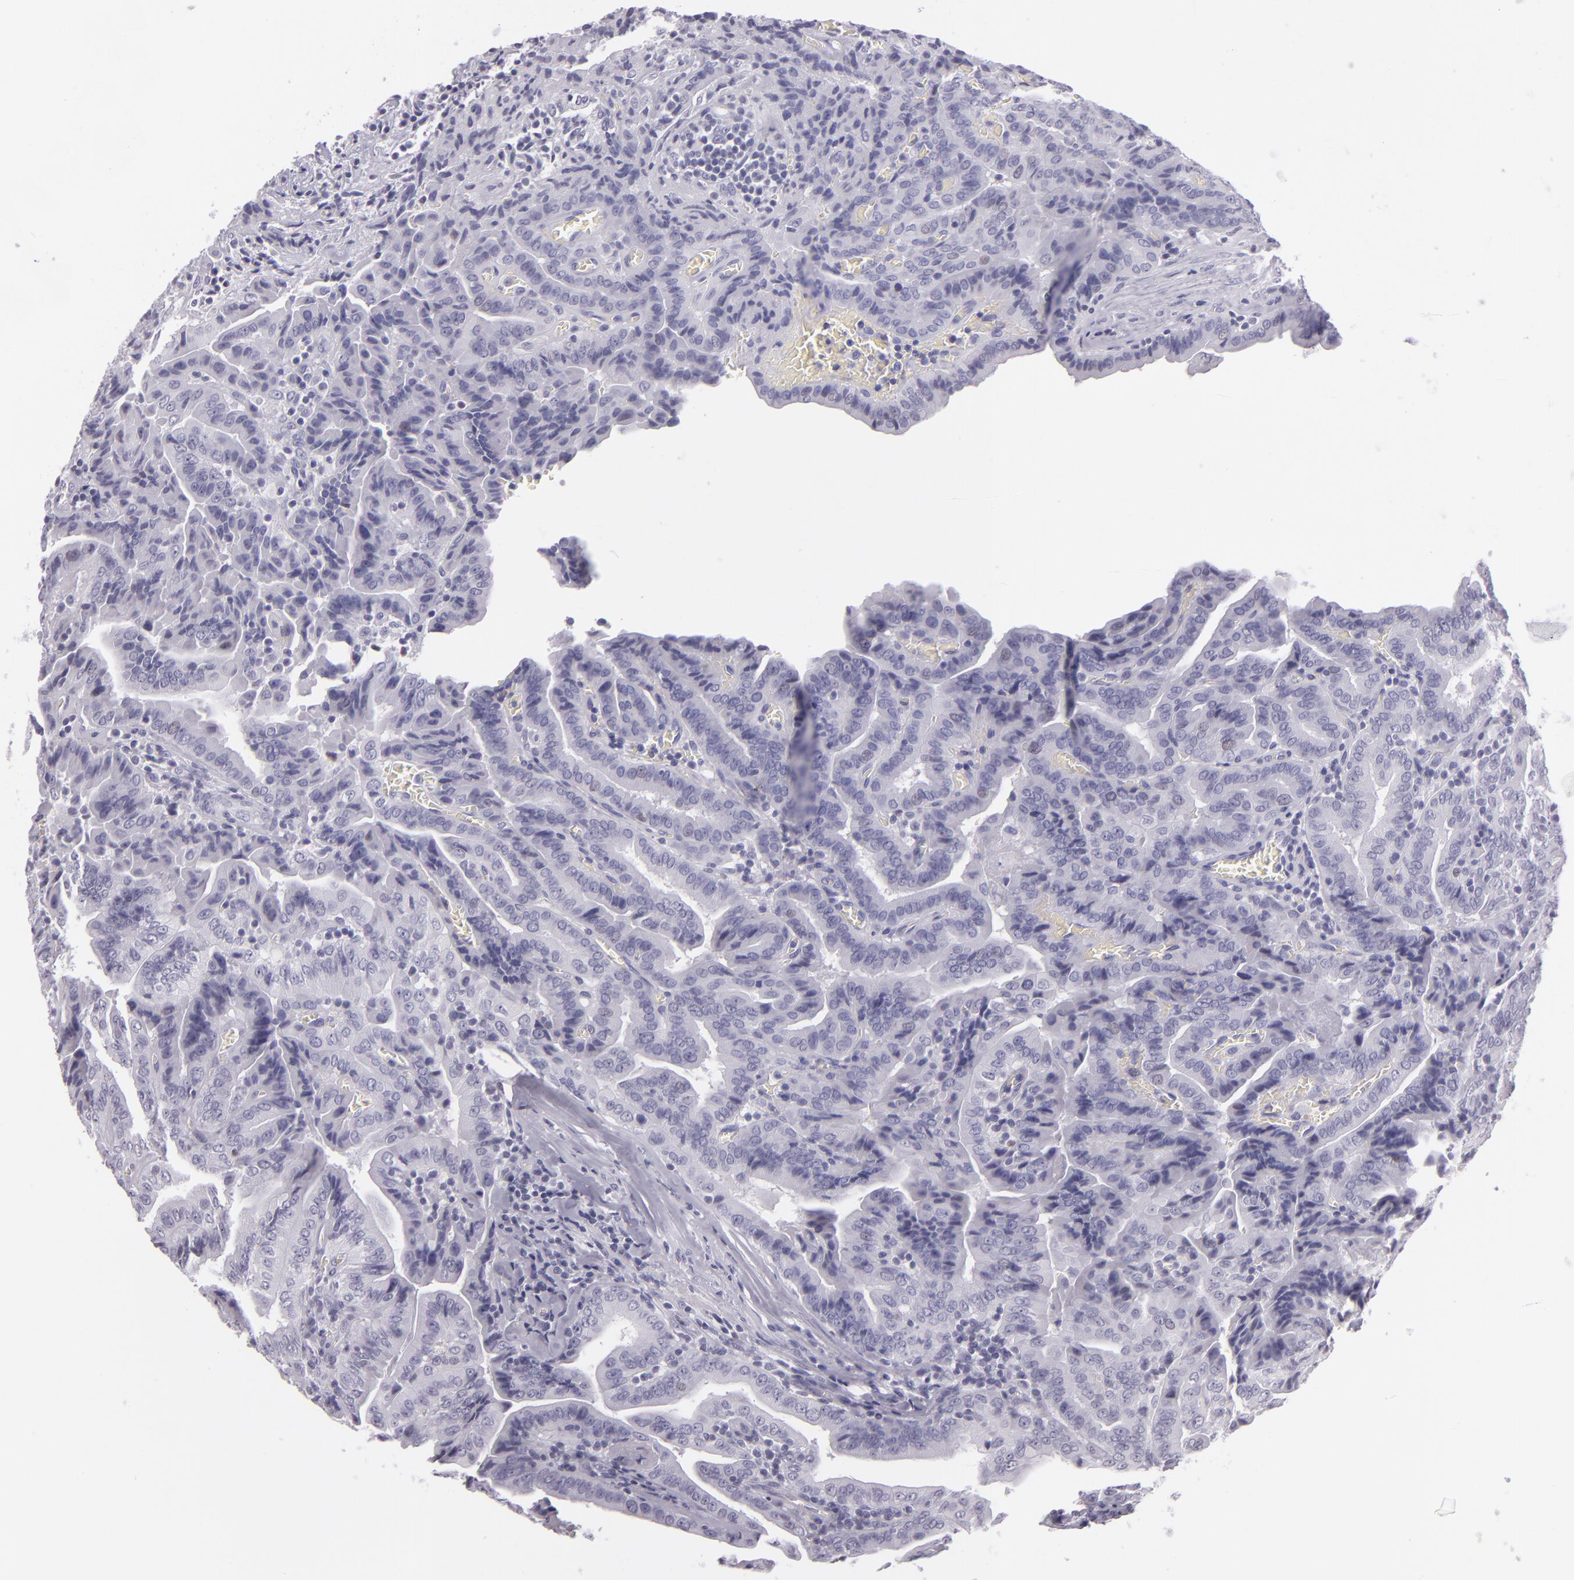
{"staining": {"intensity": "negative", "quantity": "none", "location": "none"}, "tissue": "thyroid cancer", "cell_type": "Tumor cells", "image_type": "cancer", "snomed": [{"axis": "morphology", "description": "Papillary adenocarcinoma, NOS"}, {"axis": "topography", "description": "Thyroid gland"}], "caption": "Immunohistochemistry of thyroid cancer (papillary adenocarcinoma) displays no staining in tumor cells.", "gene": "MCM3", "patient": {"sex": "female", "age": 71}}